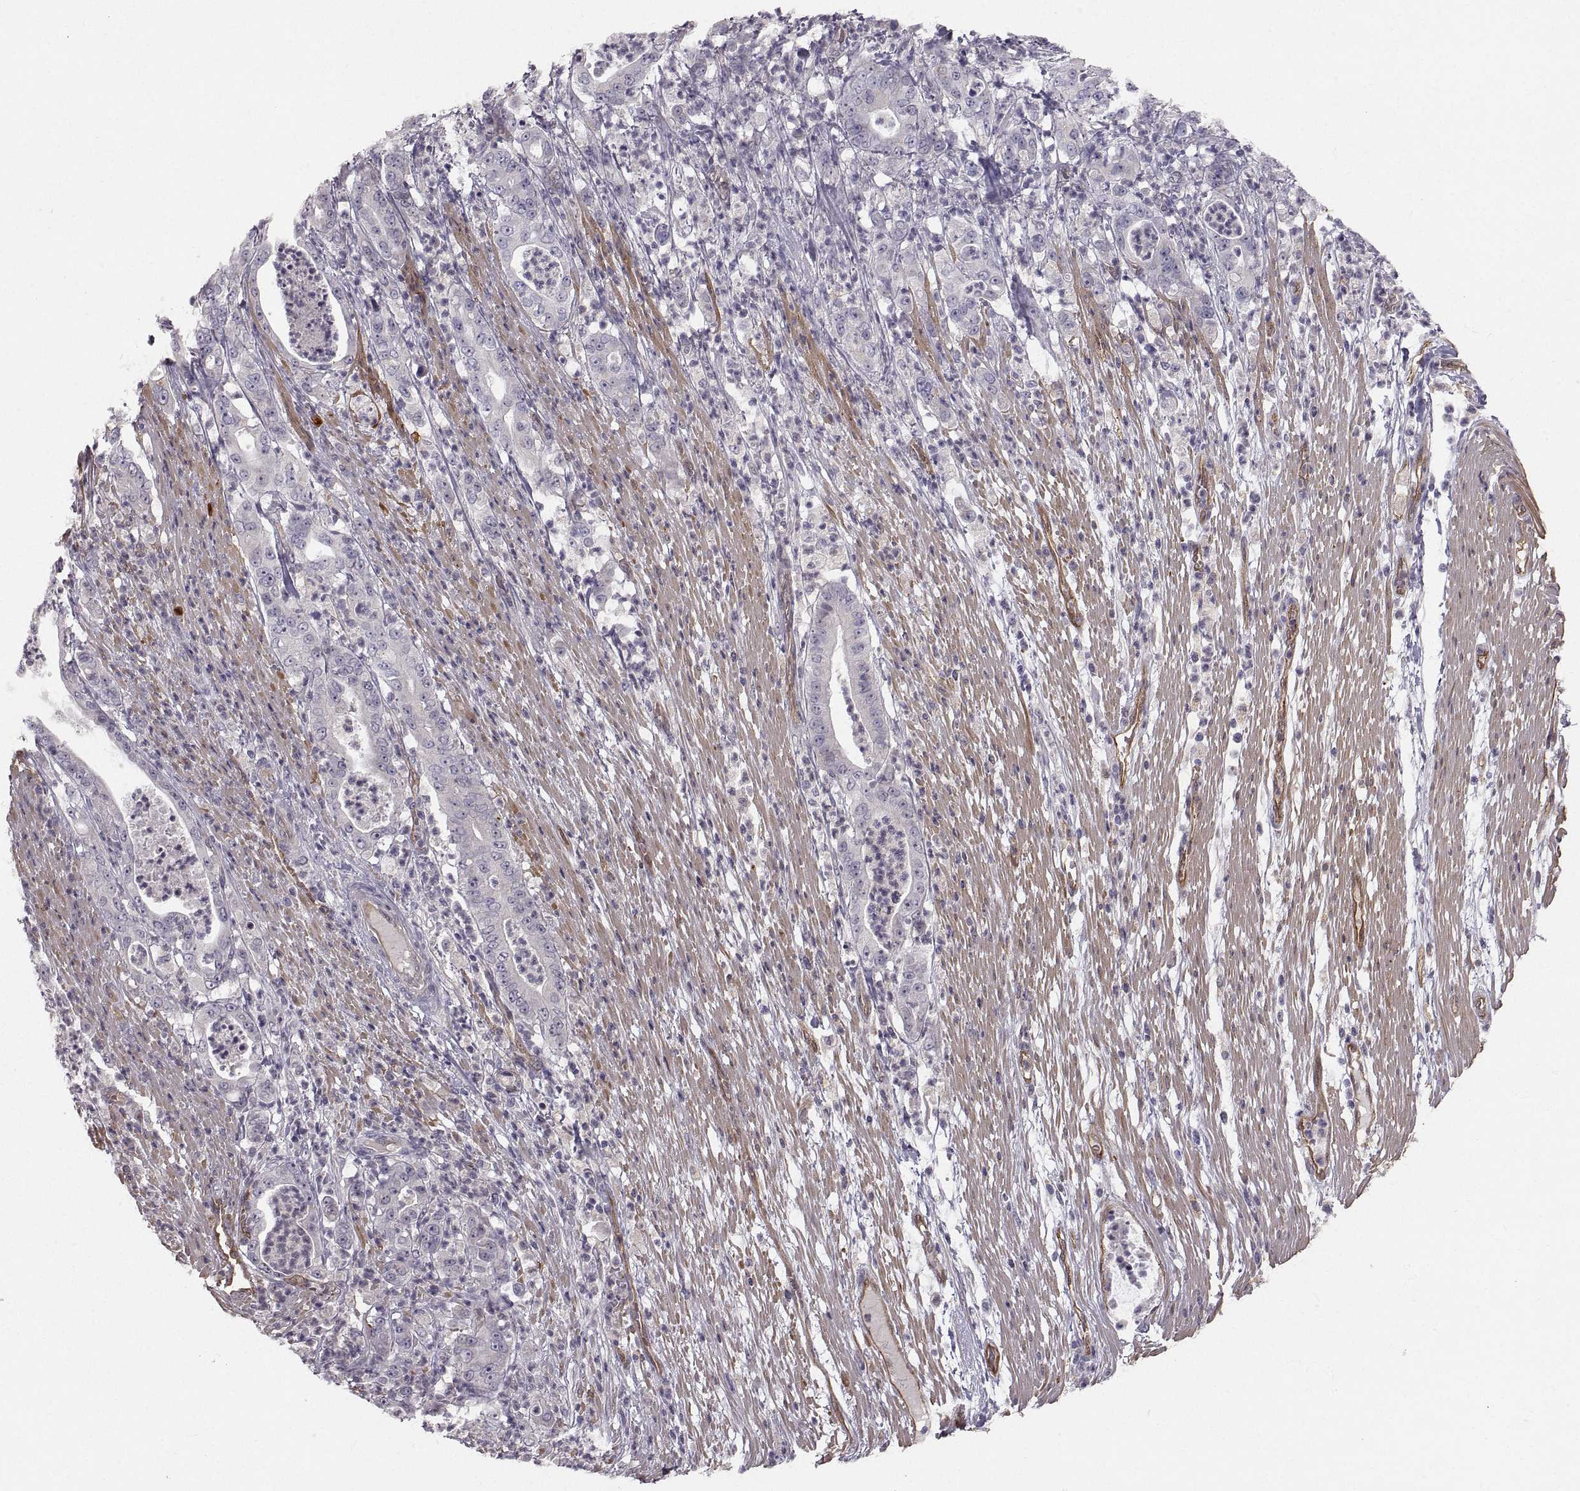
{"staining": {"intensity": "negative", "quantity": "none", "location": "none"}, "tissue": "pancreatic cancer", "cell_type": "Tumor cells", "image_type": "cancer", "snomed": [{"axis": "morphology", "description": "Adenocarcinoma, NOS"}, {"axis": "topography", "description": "Pancreas"}], "caption": "Immunohistochemical staining of human pancreatic adenocarcinoma exhibits no significant staining in tumor cells.", "gene": "PGM5", "patient": {"sex": "male", "age": 71}}